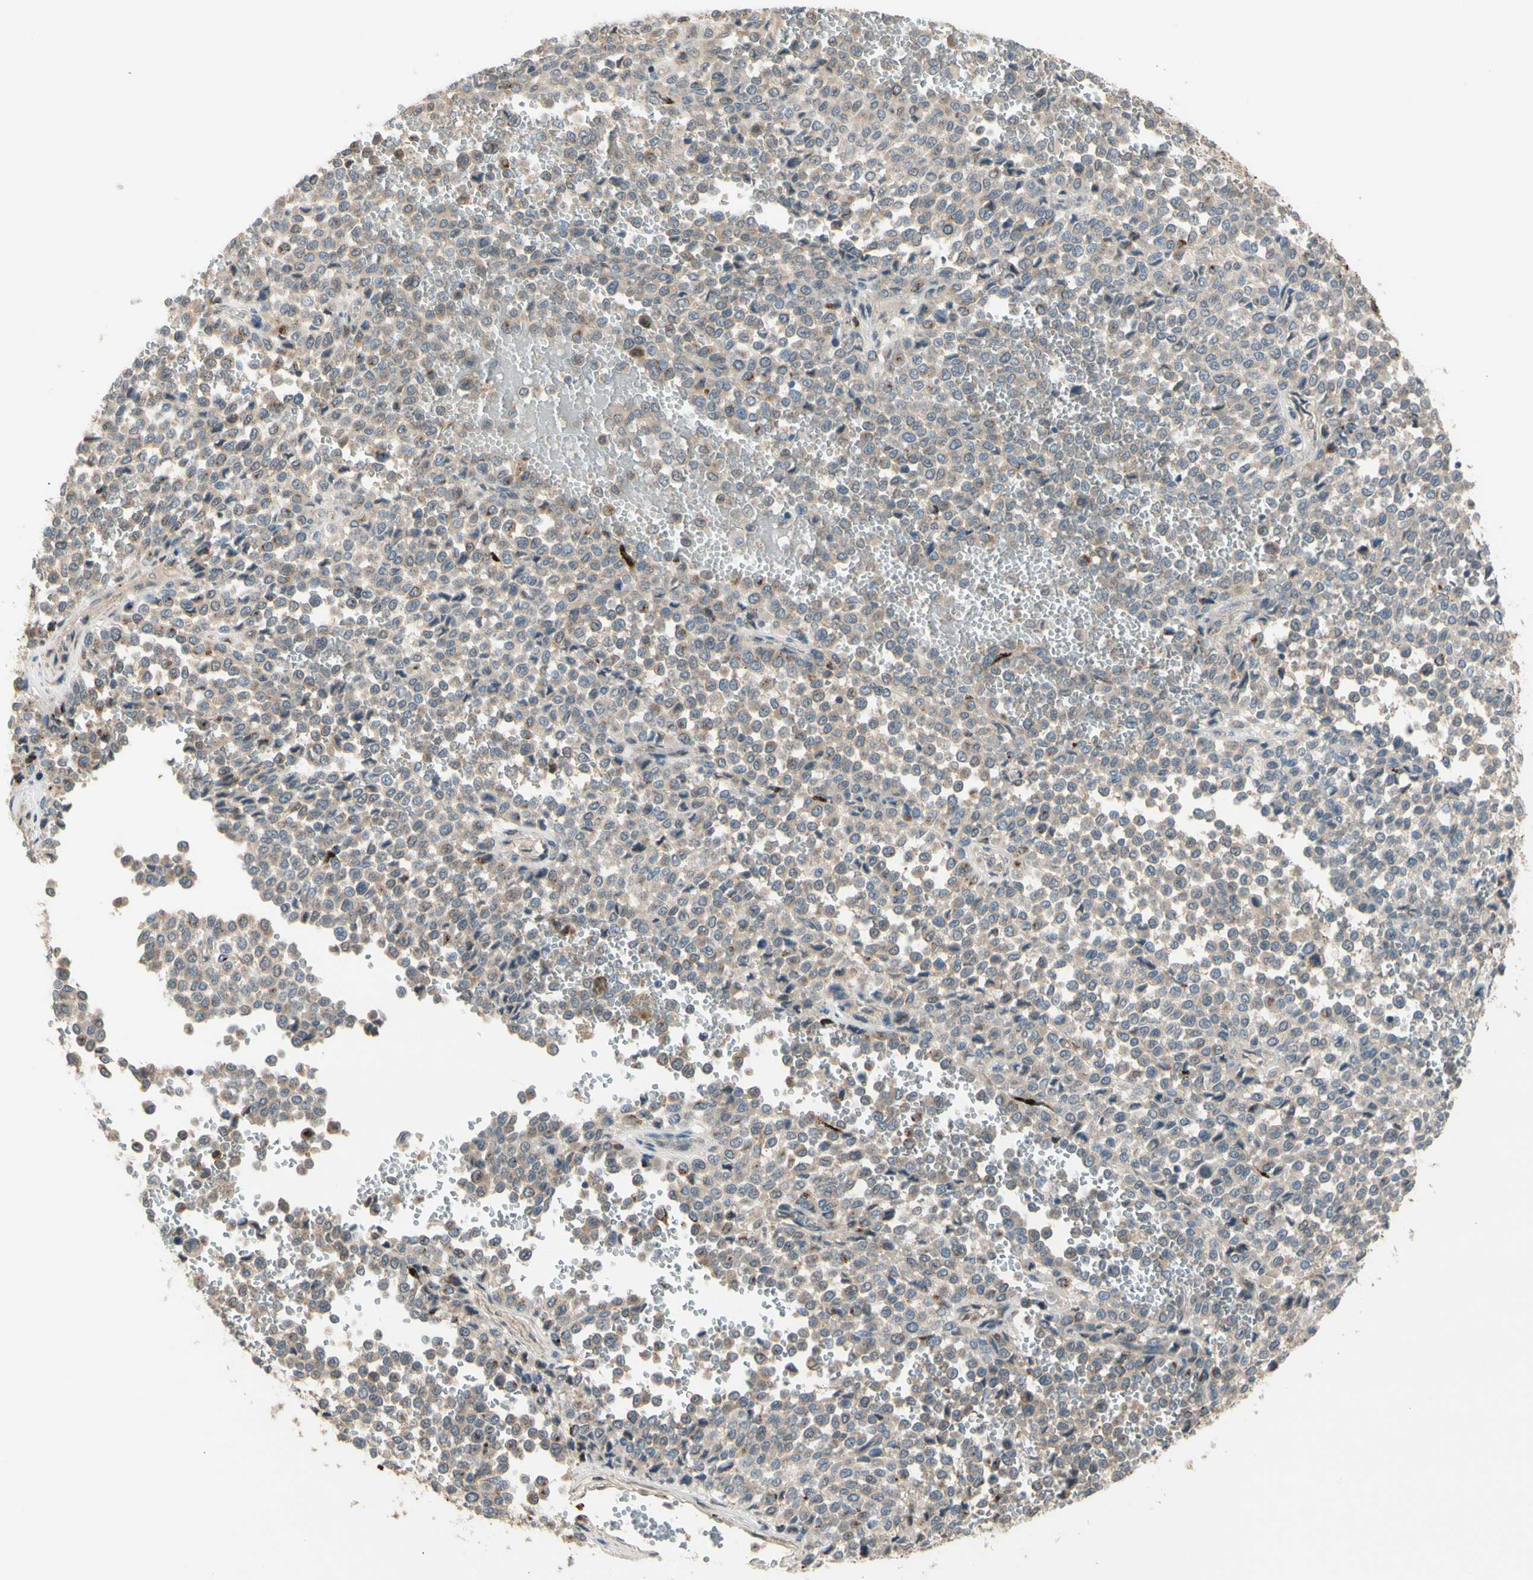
{"staining": {"intensity": "weak", "quantity": ">75%", "location": "cytoplasmic/membranous"}, "tissue": "melanoma", "cell_type": "Tumor cells", "image_type": "cancer", "snomed": [{"axis": "morphology", "description": "Malignant melanoma, Metastatic site"}, {"axis": "topography", "description": "Pancreas"}], "caption": "Immunohistochemical staining of human melanoma shows low levels of weak cytoplasmic/membranous protein positivity in about >75% of tumor cells.", "gene": "GALNT5", "patient": {"sex": "female", "age": 30}}